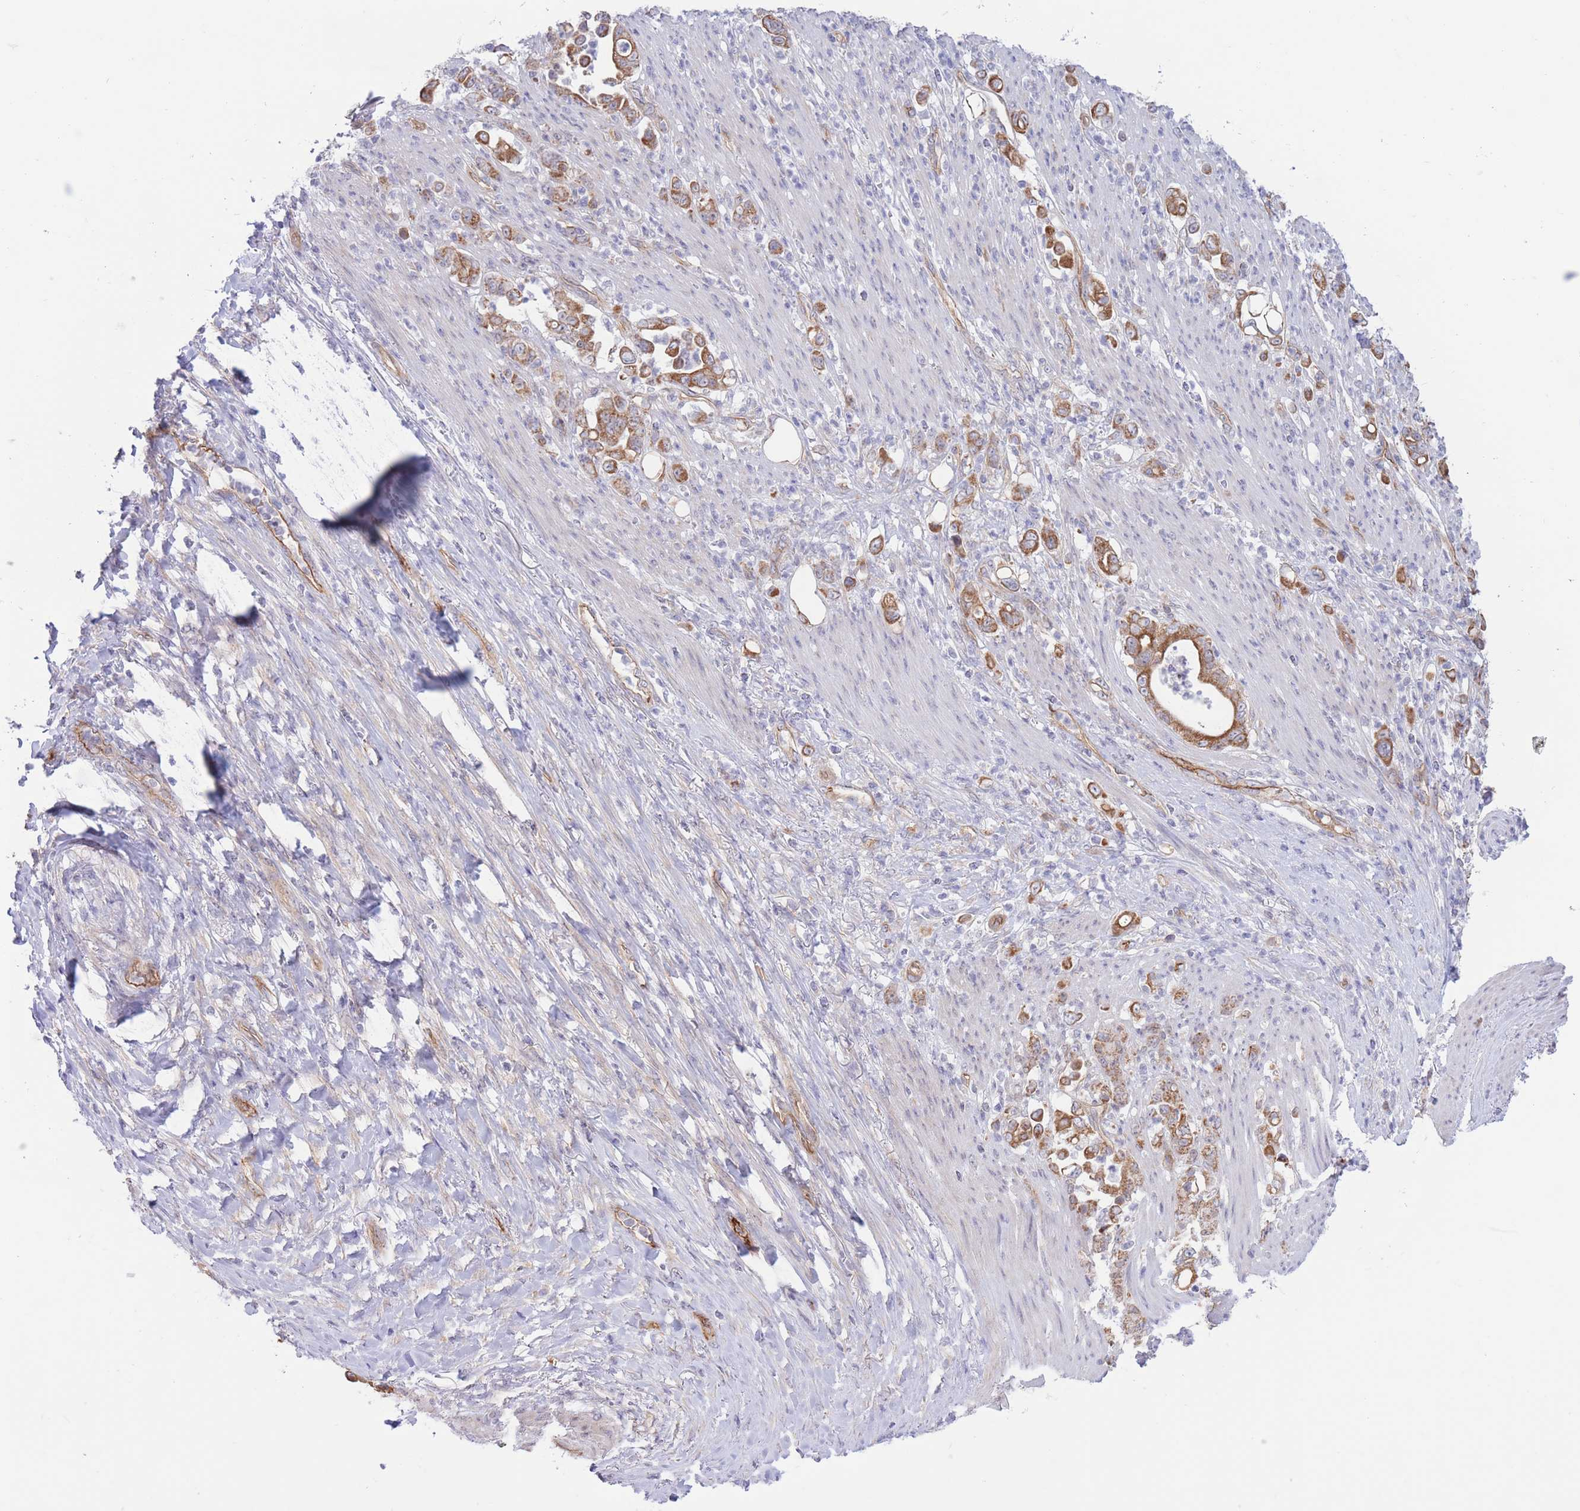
{"staining": {"intensity": "moderate", "quantity": ">75%", "location": "cytoplasmic/membranous"}, "tissue": "stomach cancer", "cell_type": "Tumor cells", "image_type": "cancer", "snomed": [{"axis": "morphology", "description": "Normal tissue, NOS"}, {"axis": "morphology", "description": "Adenocarcinoma, NOS"}, {"axis": "topography", "description": "Stomach"}], "caption": "Stomach adenocarcinoma stained for a protein shows moderate cytoplasmic/membranous positivity in tumor cells. (Brightfield microscopy of DAB IHC at high magnification).", "gene": "MRPS31", "patient": {"sex": "female", "age": 79}}